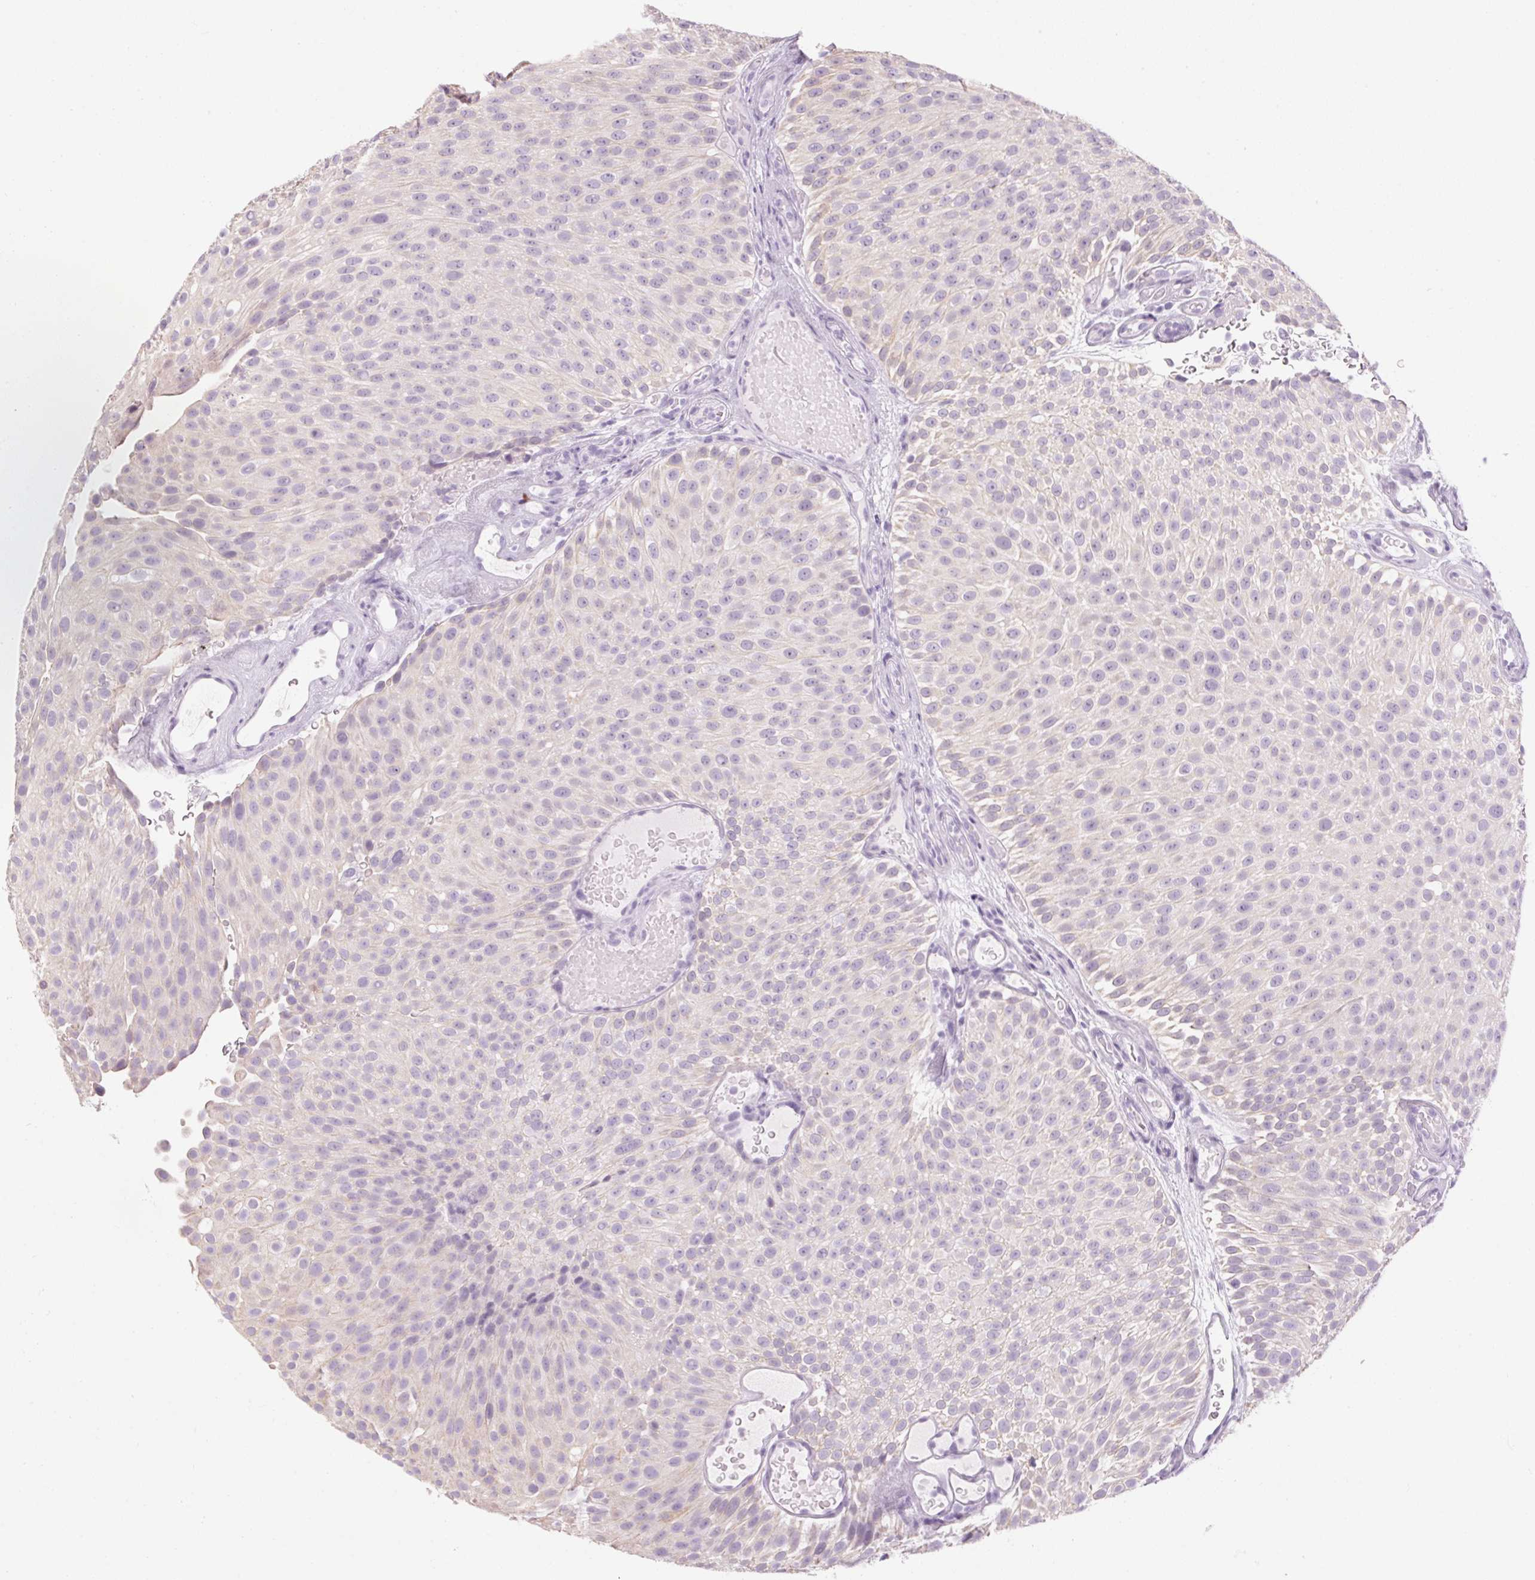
{"staining": {"intensity": "weak", "quantity": "<25%", "location": "cytoplasmic/membranous"}, "tissue": "urothelial cancer", "cell_type": "Tumor cells", "image_type": "cancer", "snomed": [{"axis": "morphology", "description": "Urothelial carcinoma, Low grade"}, {"axis": "topography", "description": "Urinary bladder"}], "caption": "IHC of human urothelial cancer demonstrates no staining in tumor cells. Brightfield microscopy of immunohistochemistry stained with DAB (brown) and hematoxylin (blue), captured at high magnification.", "gene": "RPTN", "patient": {"sex": "male", "age": 78}}